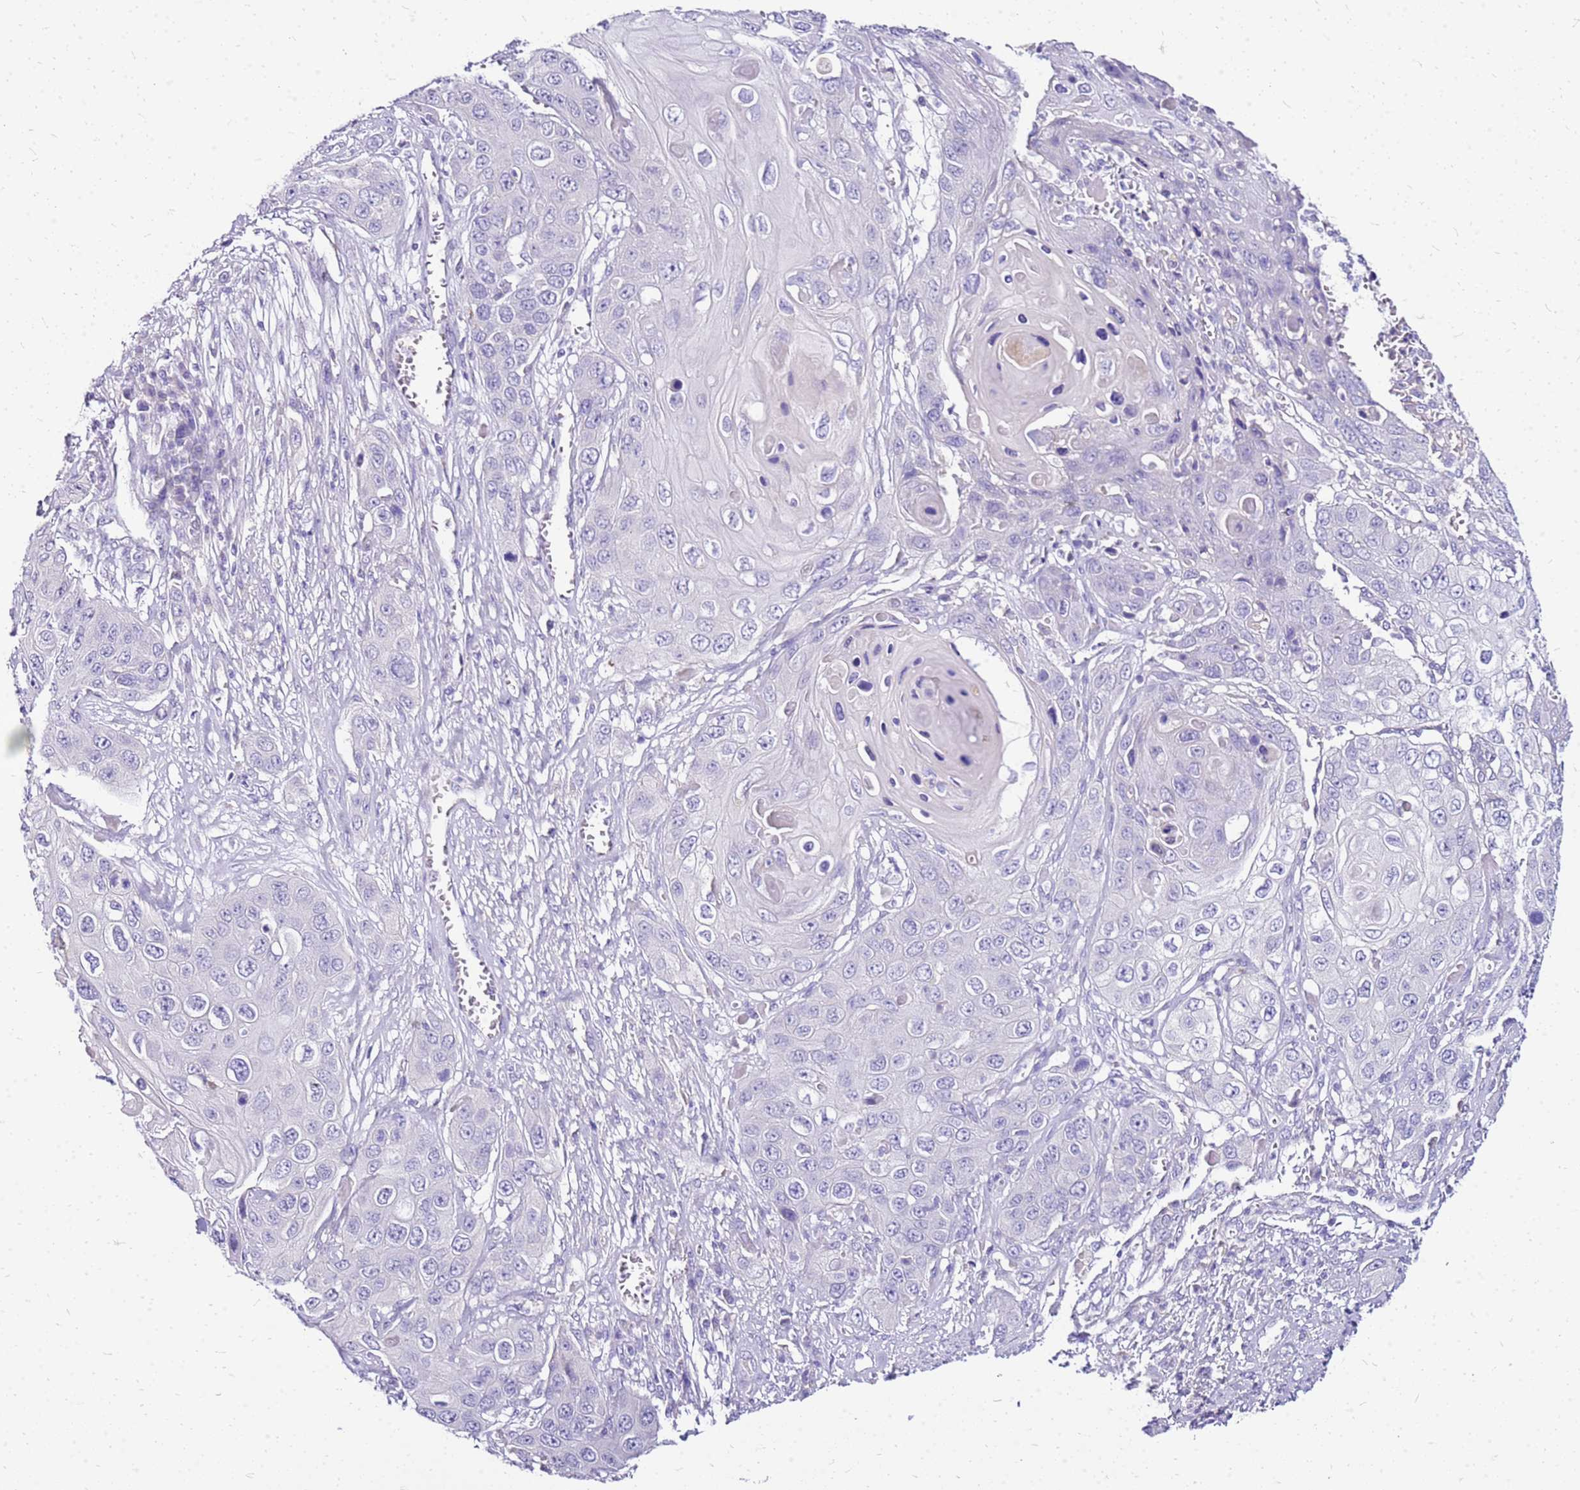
{"staining": {"intensity": "negative", "quantity": "none", "location": "none"}, "tissue": "skin cancer", "cell_type": "Tumor cells", "image_type": "cancer", "snomed": [{"axis": "morphology", "description": "Squamous cell carcinoma, NOS"}, {"axis": "topography", "description": "Skin"}], "caption": "Tumor cells show no significant positivity in skin cancer (squamous cell carcinoma). (DAB immunohistochemistry visualized using brightfield microscopy, high magnification).", "gene": "DCDC2B", "patient": {"sex": "male", "age": 55}}